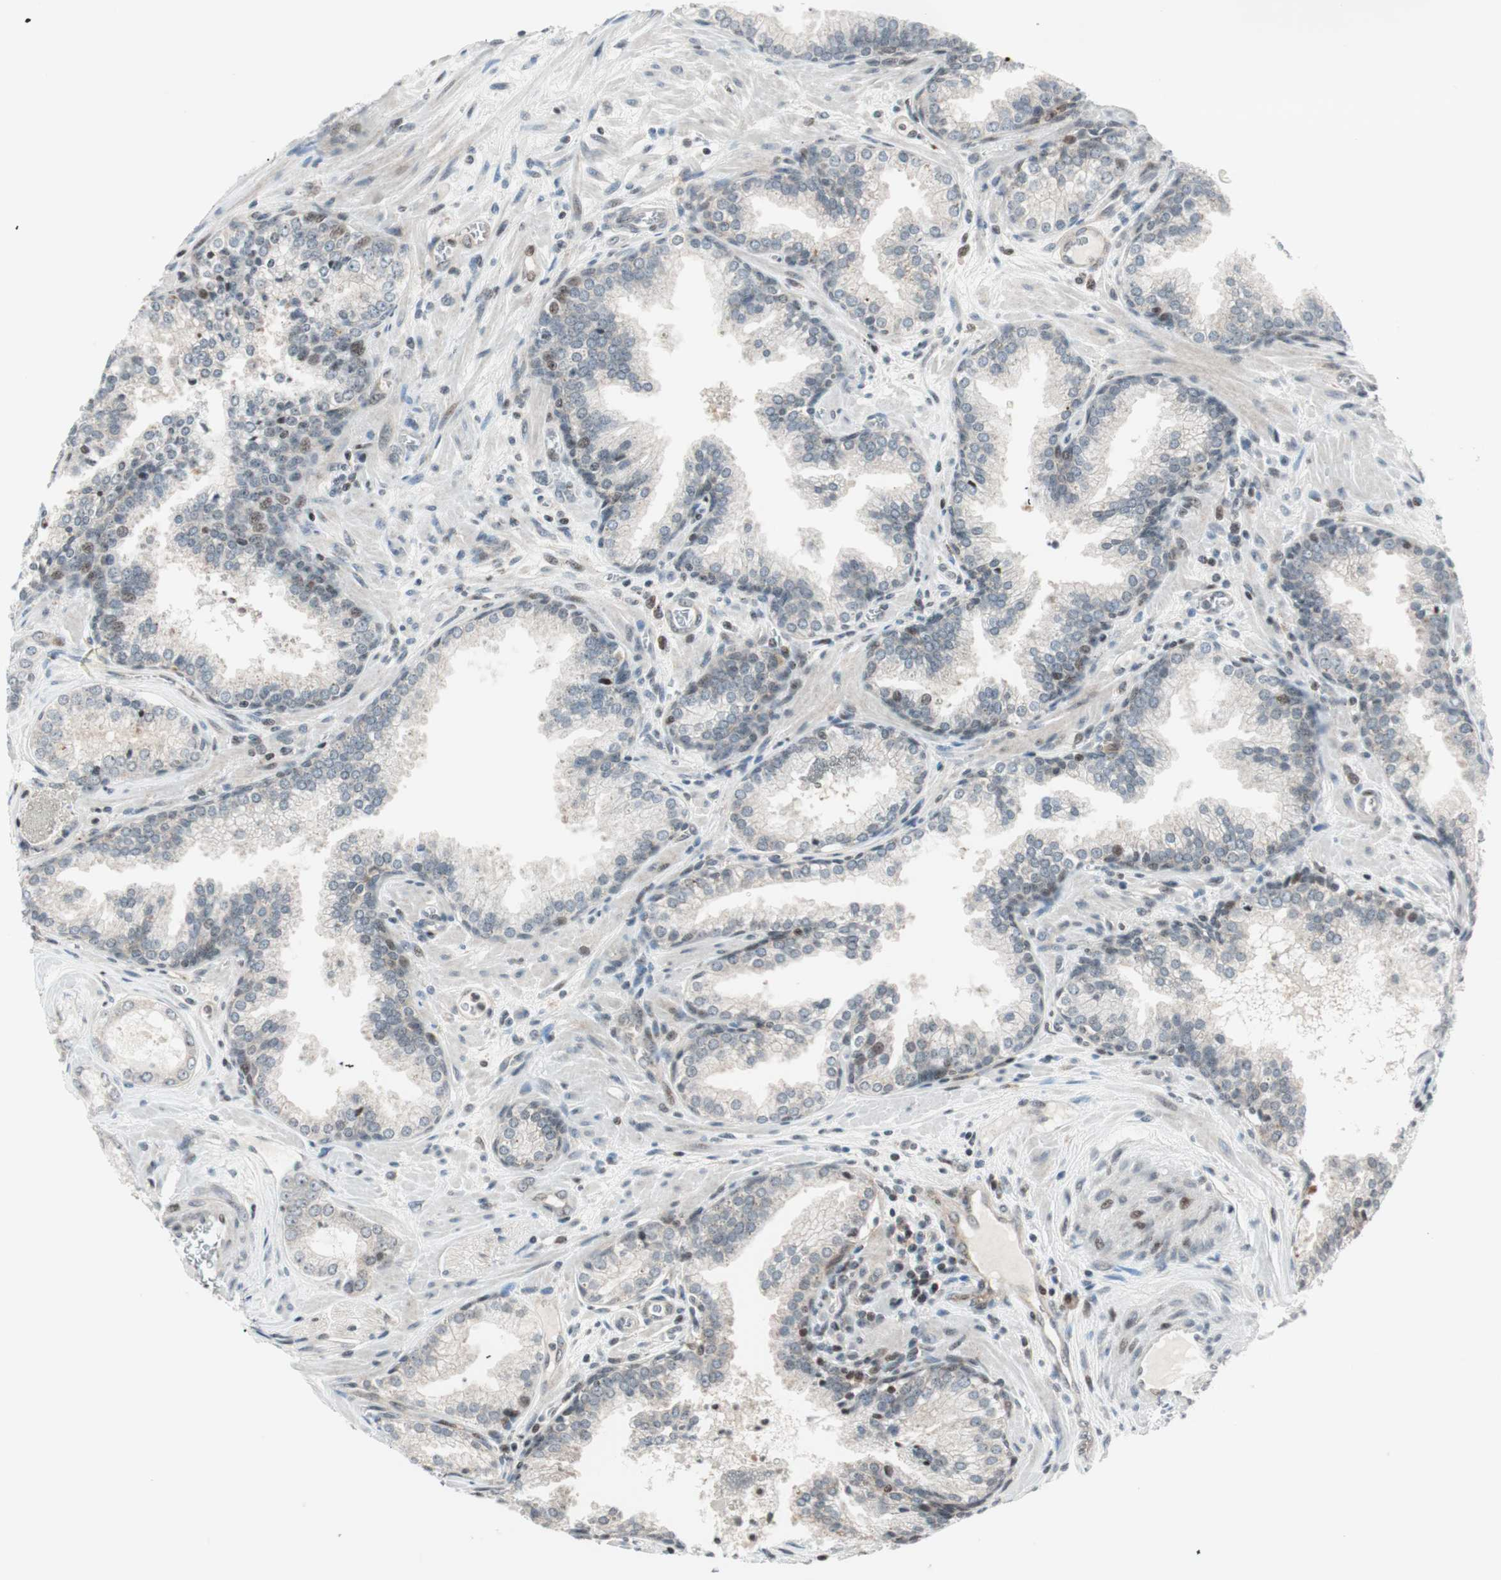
{"staining": {"intensity": "negative", "quantity": "none", "location": "none"}, "tissue": "prostate cancer", "cell_type": "Tumor cells", "image_type": "cancer", "snomed": [{"axis": "morphology", "description": "Adenocarcinoma, Low grade"}, {"axis": "topography", "description": "Prostate"}], "caption": "There is no significant staining in tumor cells of prostate cancer.", "gene": "TPT1", "patient": {"sex": "male", "age": 60}}